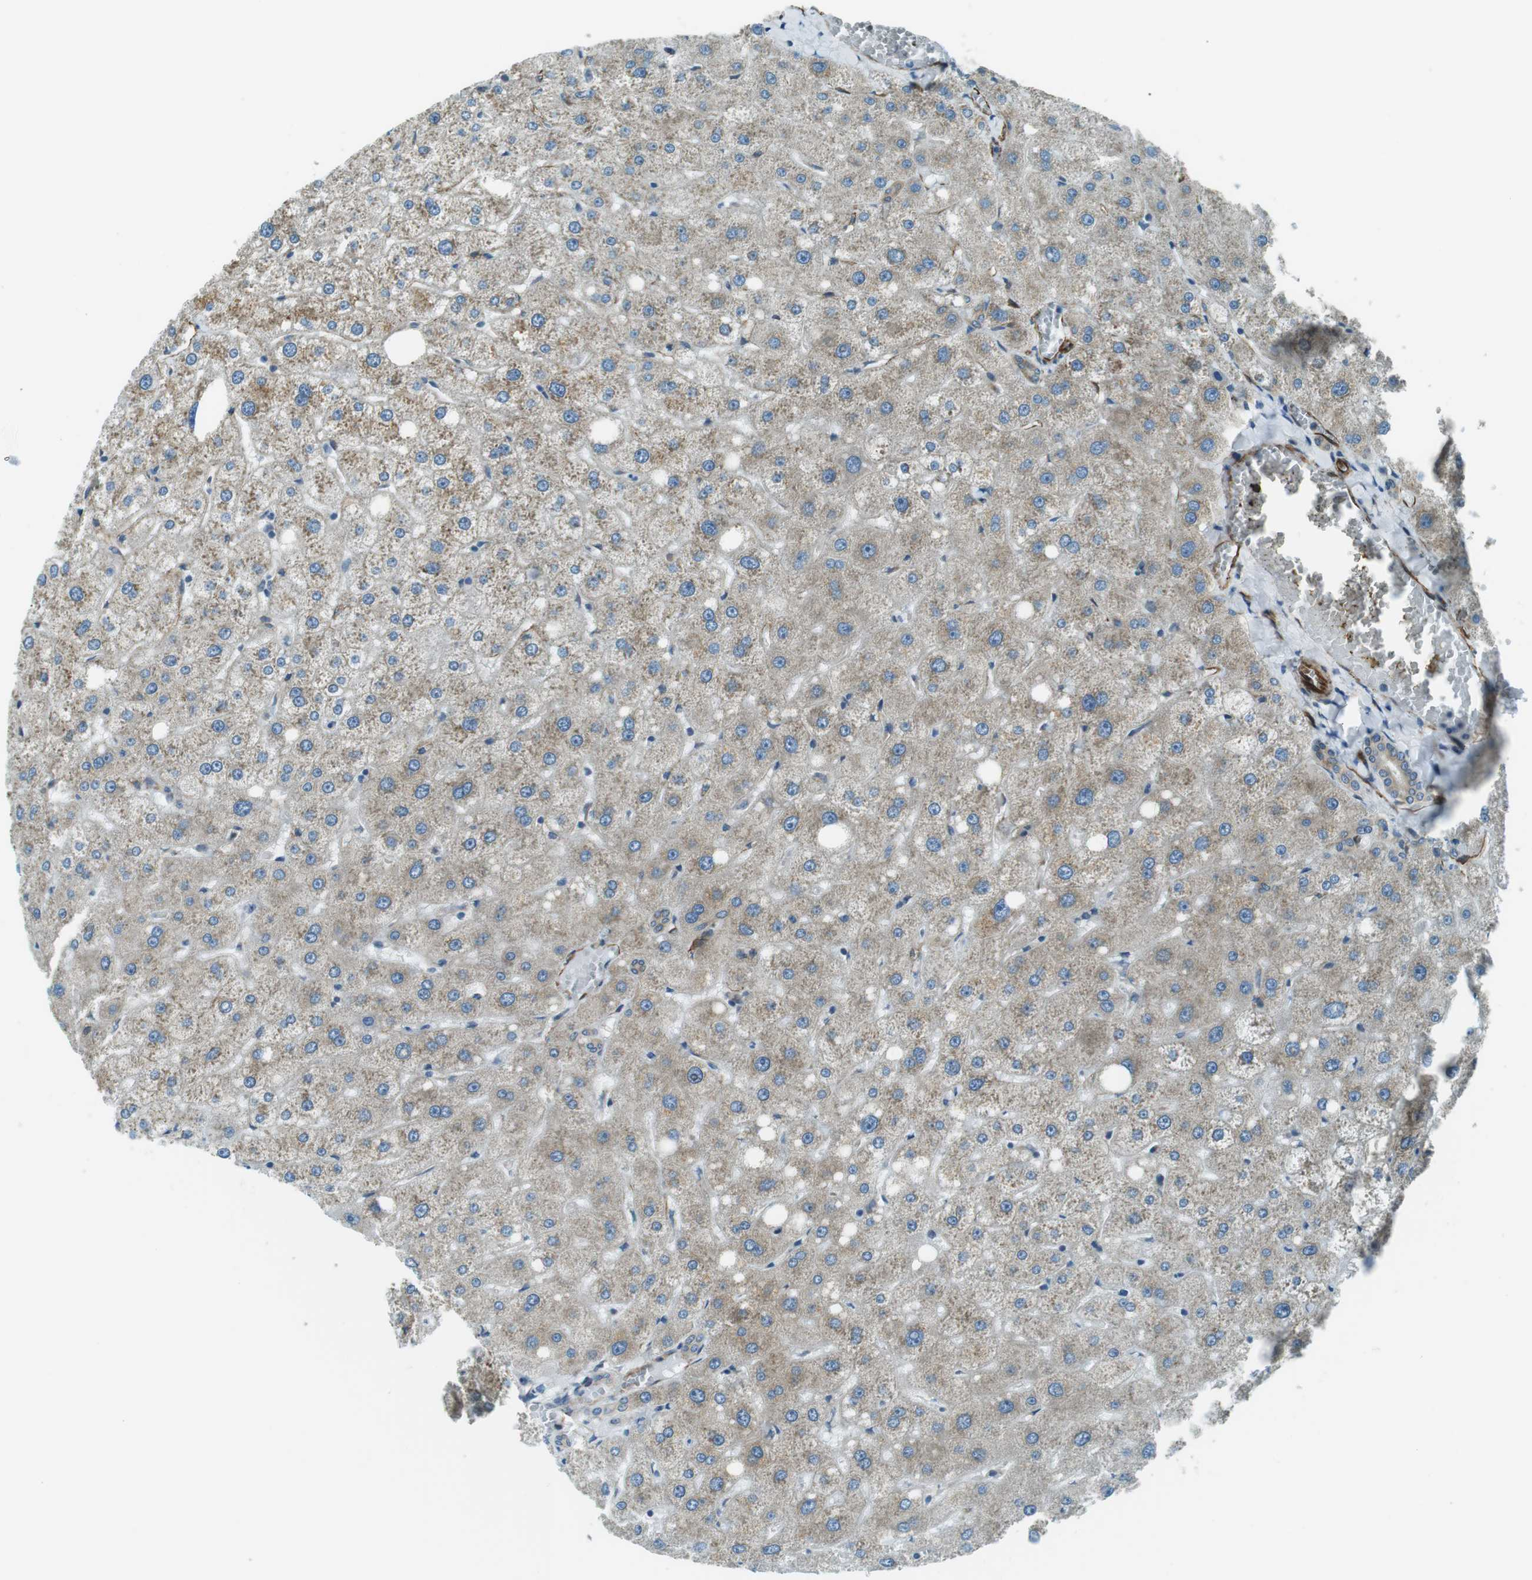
{"staining": {"intensity": "weak", "quantity": ">75%", "location": "cytoplasmic/membranous"}, "tissue": "liver", "cell_type": "Cholangiocytes", "image_type": "normal", "snomed": [{"axis": "morphology", "description": "Normal tissue, NOS"}, {"axis": "topography", "description": "Liver"}], "caption": "An immunohistochemistry micrograph of unremarkable tissue is shown. Protein staining in brown labels weak cytoplasmic/membranous positivity in liver within cholangiocytes. Nuclei are stained in blue.", "gene": "ODR4", "patient": {"sex": "male", "age": 73}}